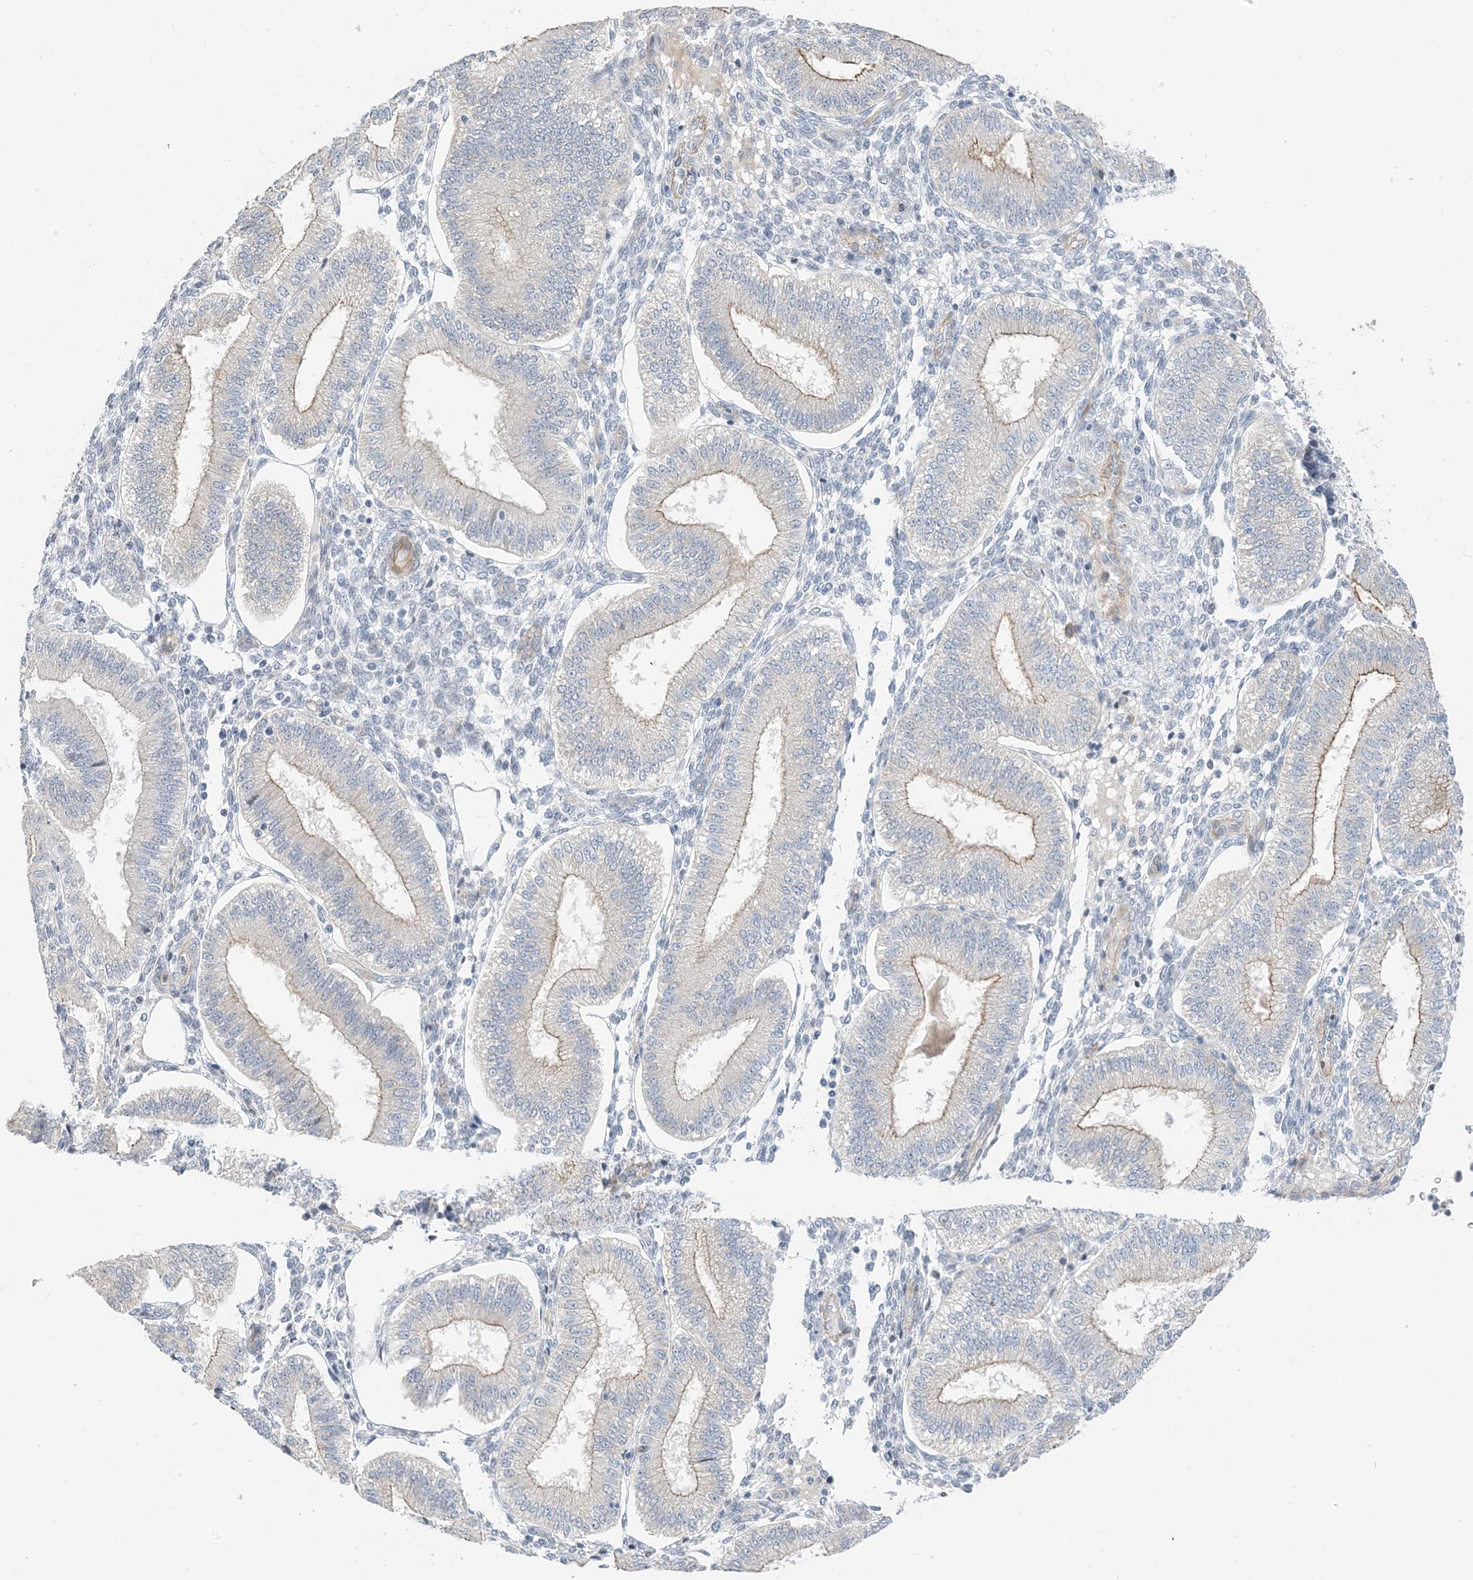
{"staining": {"intensity": "negative", "quantity": "none", "location": "none"}, "tissue": "endometrium", "cell_type": "Cells in endometrial stroma", "image_type": "normal", "snomed": [{"axis": "morphology", "description": "Normal tissue, NOS"}, {"axis": "topography", "description": "Endometrium"}], "caption": "This is an IHC image of unremarkable human endometrium. There is no expression in cells in endometrial stroma.", "gene": "IL36B", "patient": {"sex": "female", "age": 39}}